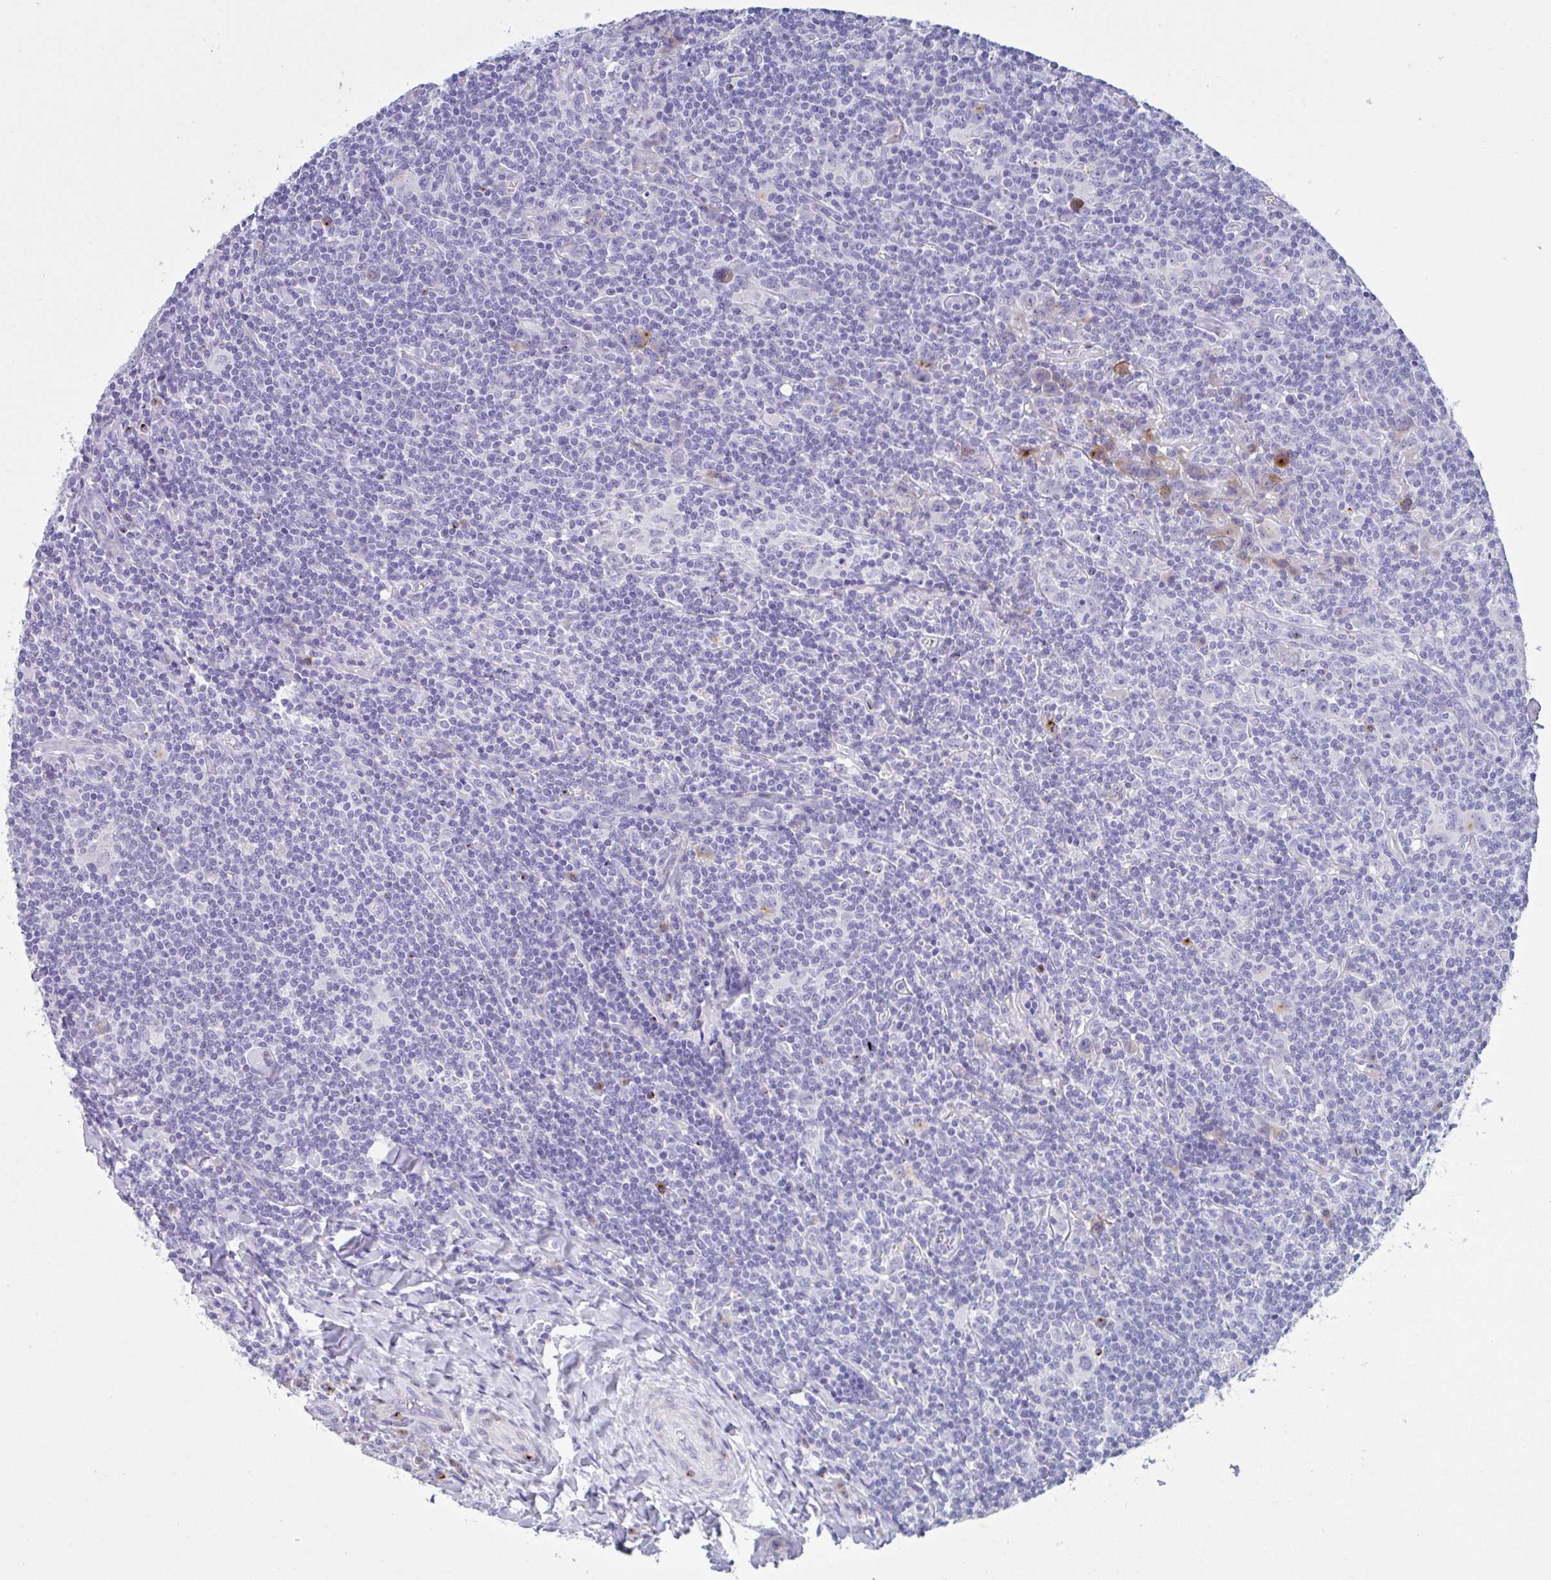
{"staining": {"intensity": "weak", "quantity": "25%-75%", "location": "cytoplasmic/membranous"}, "tissue": "lymphoma", "cell_type": "Tumor cells", "image_type": "cancer", "snomed": [{"axis": "morphology", "description": "Hodgkin's disease, NOS"}, {"axis": "topography", "description": "Lymph node"}], "caption": "Immunohistochemistry staining of Hodgkin's disease, which demonstrates low levels of weak cytoplasmic/membranous expression in approximately 25%-75% of tumor cells indicating weak cytoplasmic/membranous protein staining. The staining was performed using DAB (brown) for protein detection and nuclei were counterstained in hematoxylin (blue).", "gene": "FBXL20", "patient": {"sex": "female", "age": 18}}